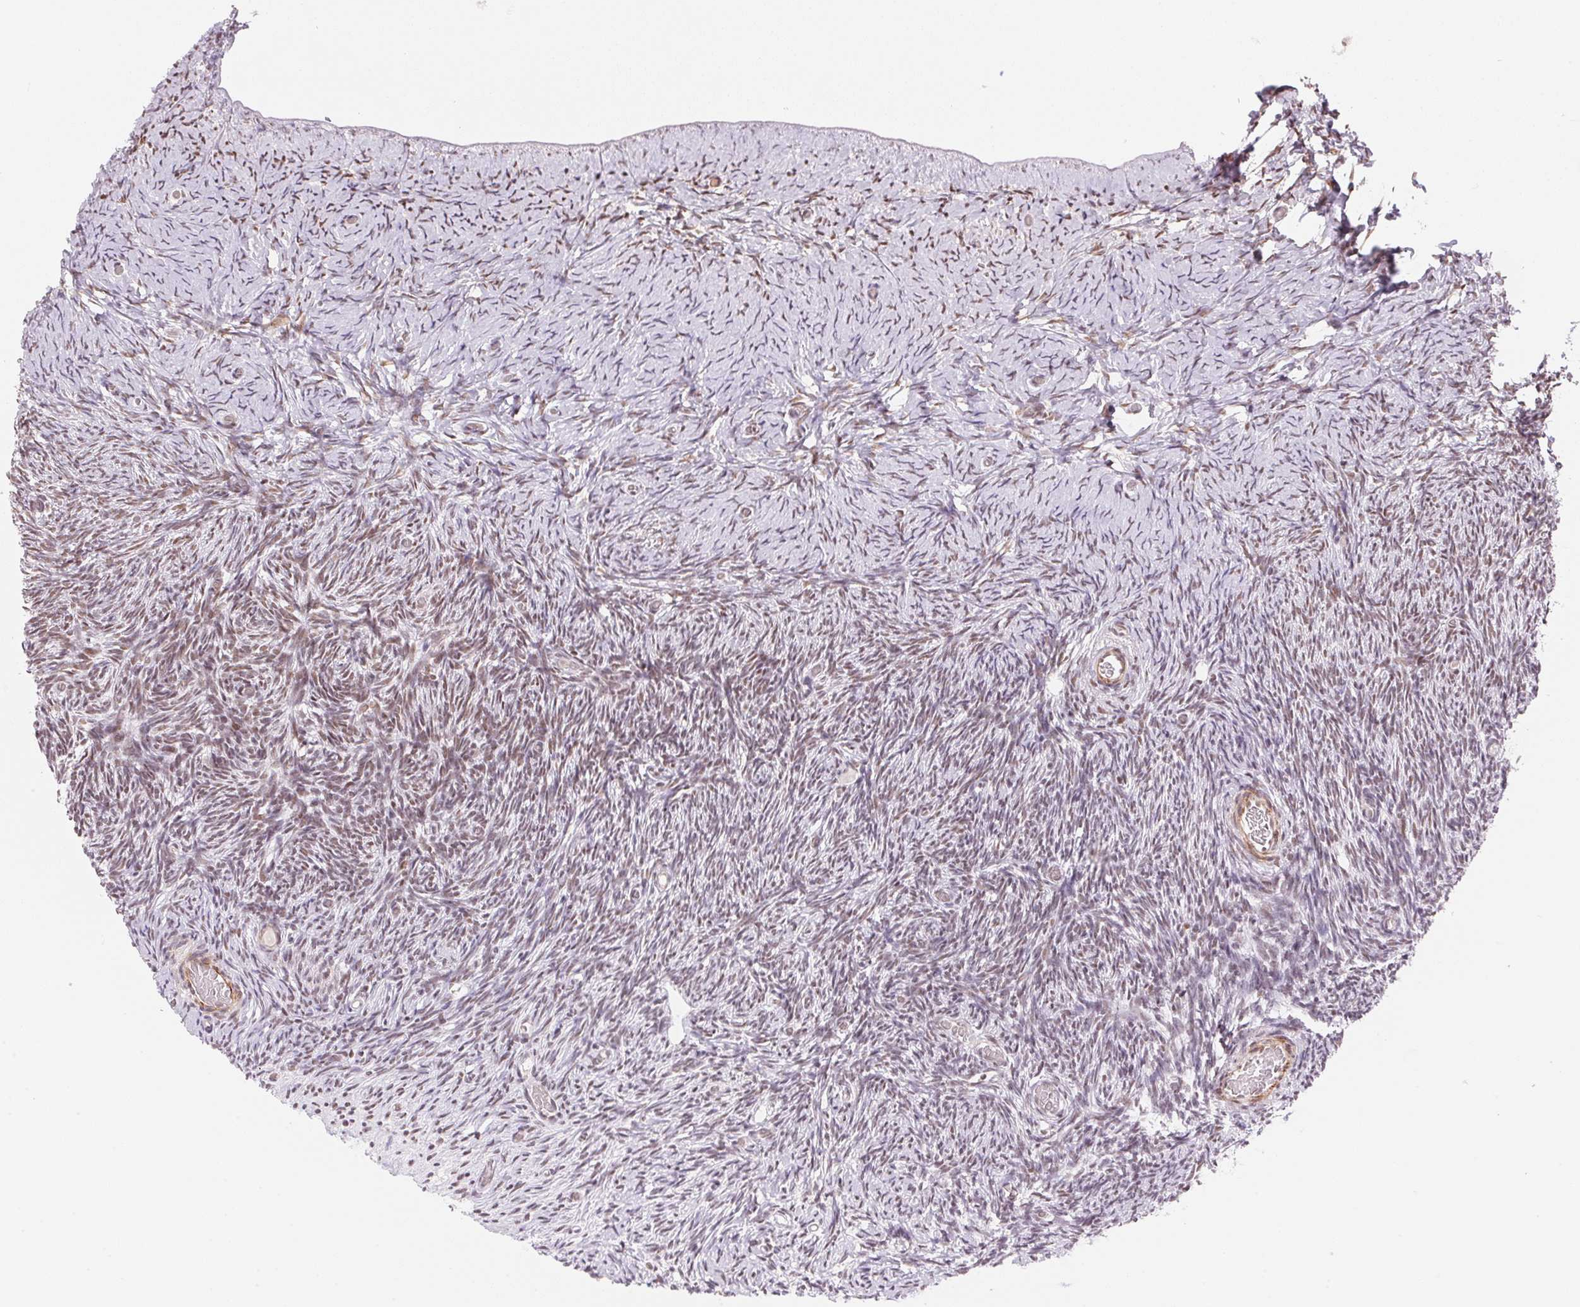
{"staining": {"intensity": "strong", "quantity": ">75%", "location": "nuclear"}, "tissue": "ovary", "cell_type": "Follicle cells", "image_type": "normal", "snomed": [{"axis": "morphology", "description": "Normal tissue, NOS"}, {"axis": "topography", "description": "Ovary"}], "caption": "Immunohistochemistry (IHC) image of normal ovary: human ovary stained using IHC demonstrates high levels of strong protein expression localized specifically in the nuclear of follicle cells, appearing as a nuclear brown color.", "gene": "HNRNPDL", "patient": {"sex": "female", "age": 39}}